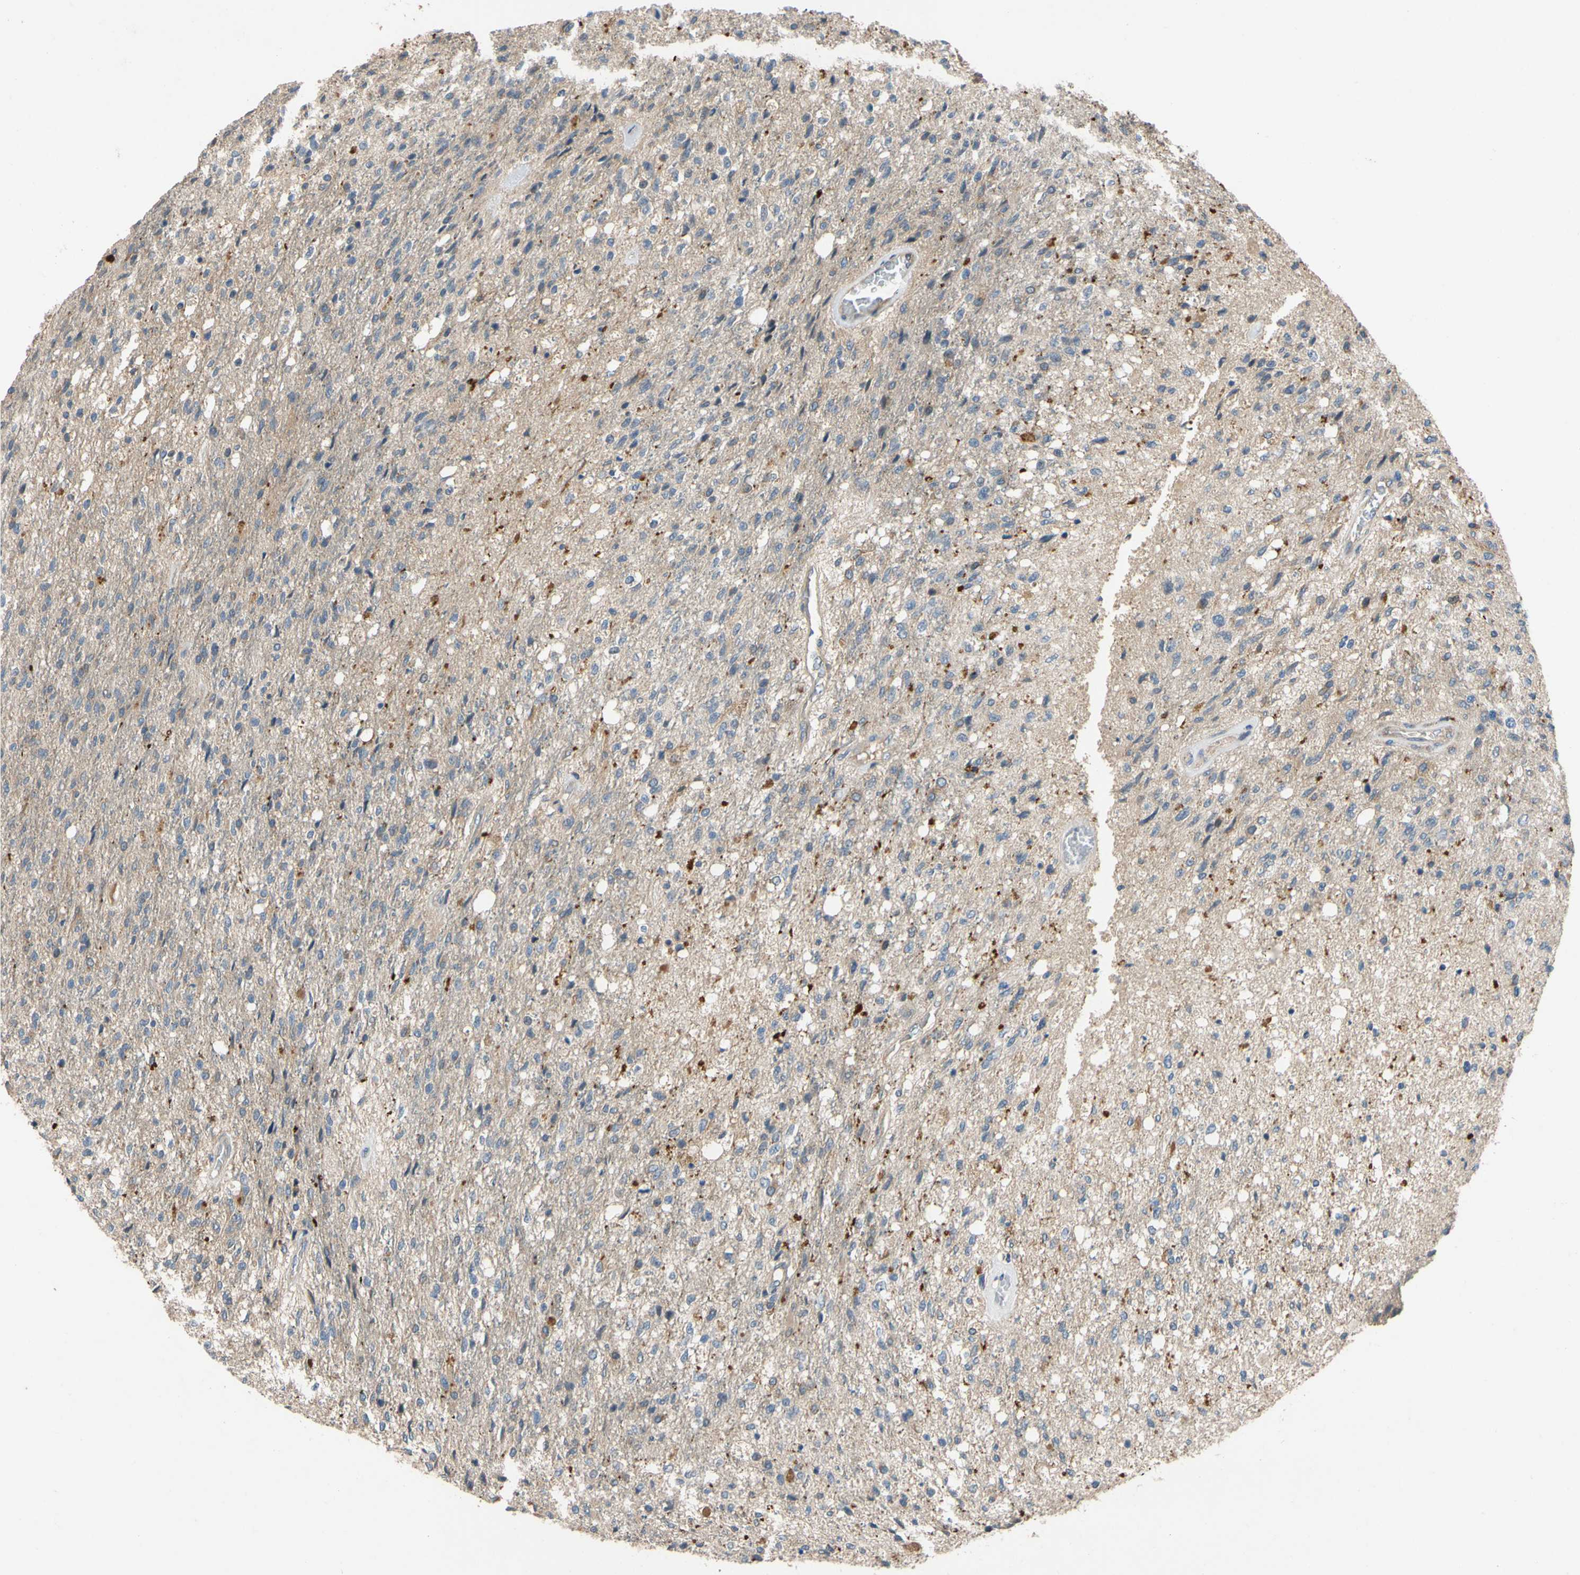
{"staining": {"intensity": "weak", "quantity": "25%-75%", "location": "cytoplasmic/membranous"}, "tissue": "glioma", "cell_type": "Tumor cells", "image_type": "cancer", "snomed": [{"axis": "morphology", "description": "Normal tissue, NOS"}, {"axis": "morphology", "description": "Glioma, malignant, High grade"}, {"axis": "topography", "description": "Cerebral cortex"}], "caption": "A brown stain shows weak cytoplasmic/membranous positivity of a protein in glioma tumor cells. (IHC, brightfield microscopy, high magnification).", "gene": "MBTPS2", "patient": {"sex": "male", "age": 77}}